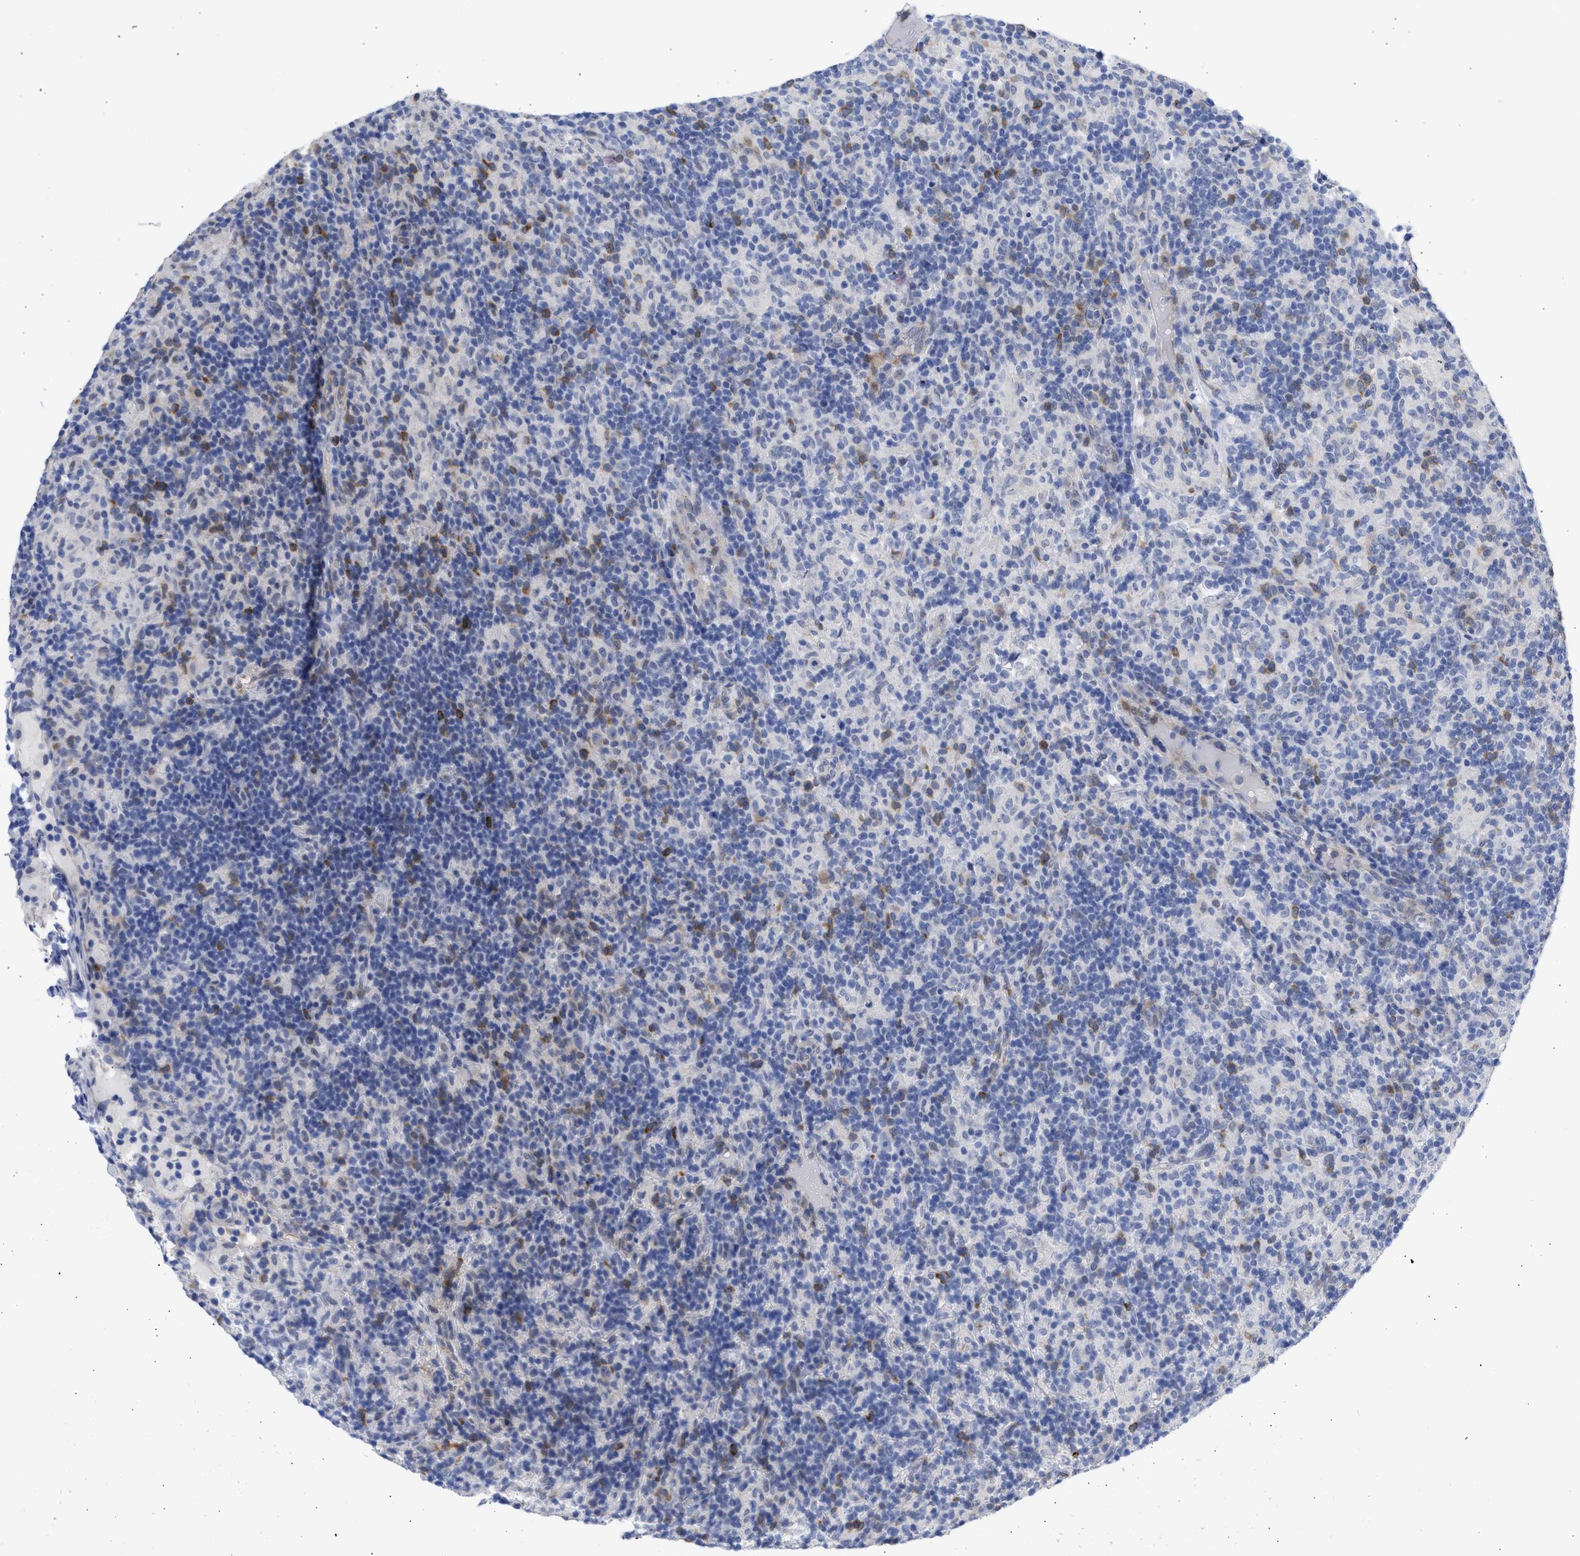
{"staining": {"intensity": "moderate", "quantity": "<25%", "location": "cytoplasmic/membranous"}, "tissue": "lymphoma", "cell_type": "Tumor cells", "image_type": "cancer", "snomed": [{"axis": "morphology", "description": "Hodgkin's disease, NOS"}, {"axis": "topography", "description": "Lymph node"}], "caption": "The micrograph reveals staining of lymphoma, revealing moderate cytoplasmic/membranous protein expression (brown color) within tumor cells.", "gene": "THRA", "patient": {"sex": "male", "age": 70}}